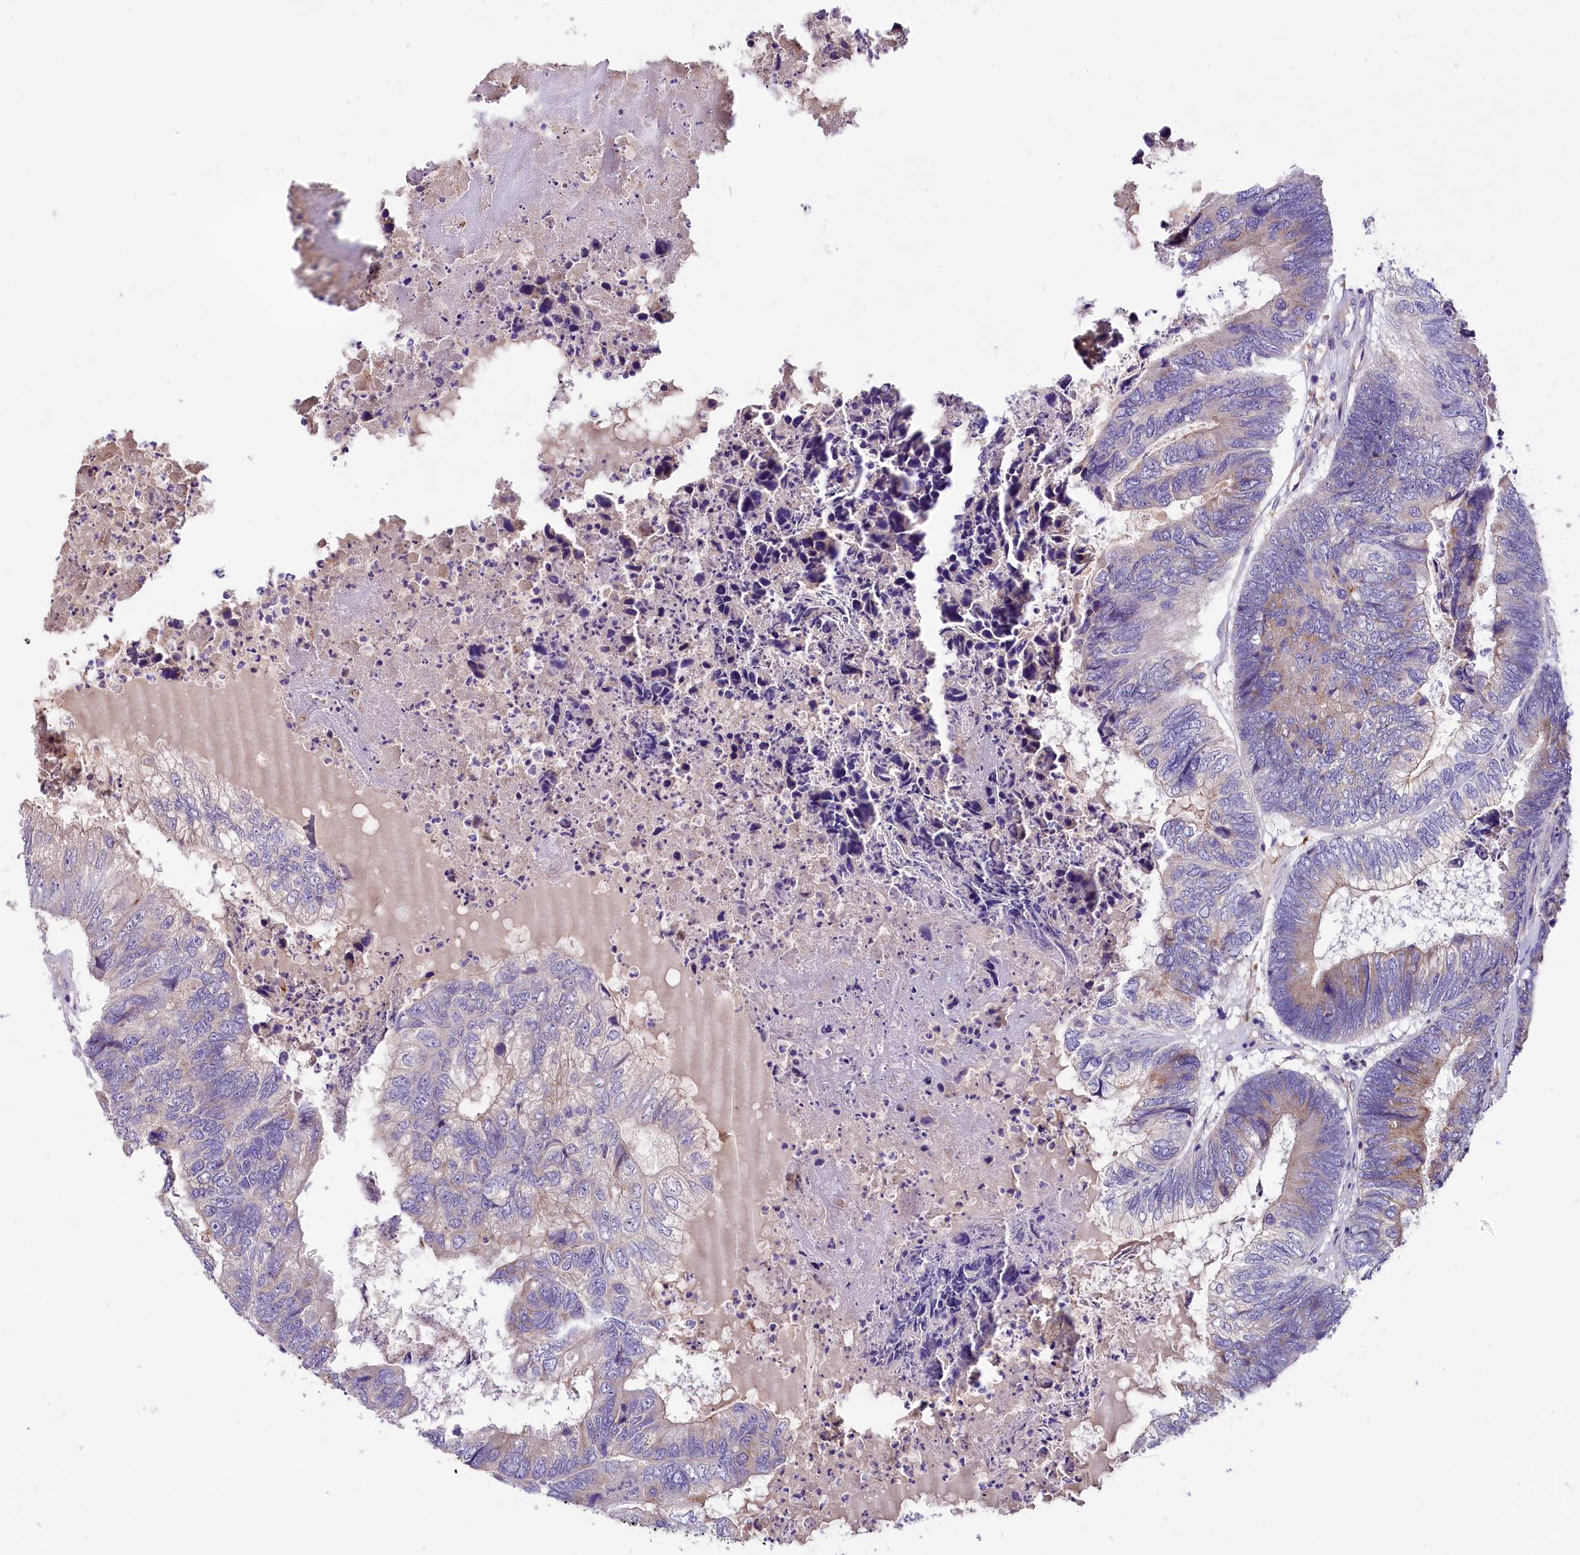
{"staining": {"intensity": "weak", "quantity": "<25%", "location": "cytoplasmic/membranous"}, "tissue": "colorectal cancer", "cell_type": "Tumor cells", "image_type": "cancer", "snomed": [{"axis": "morphology", "description": "Adenocarcinoma, NOS"}, {"axis": "topography", "description": "Colon"}], "caption": "This photomicrograph is of adenocarcinoma (colorectal) stained with immunohistochemistry (IHC) to label a protein in brown with the nuclei are counter-stained blue. There is no expression in tumor cells.", "gene": "PEMT", "patient": {"sex": "female", "age": 67}}